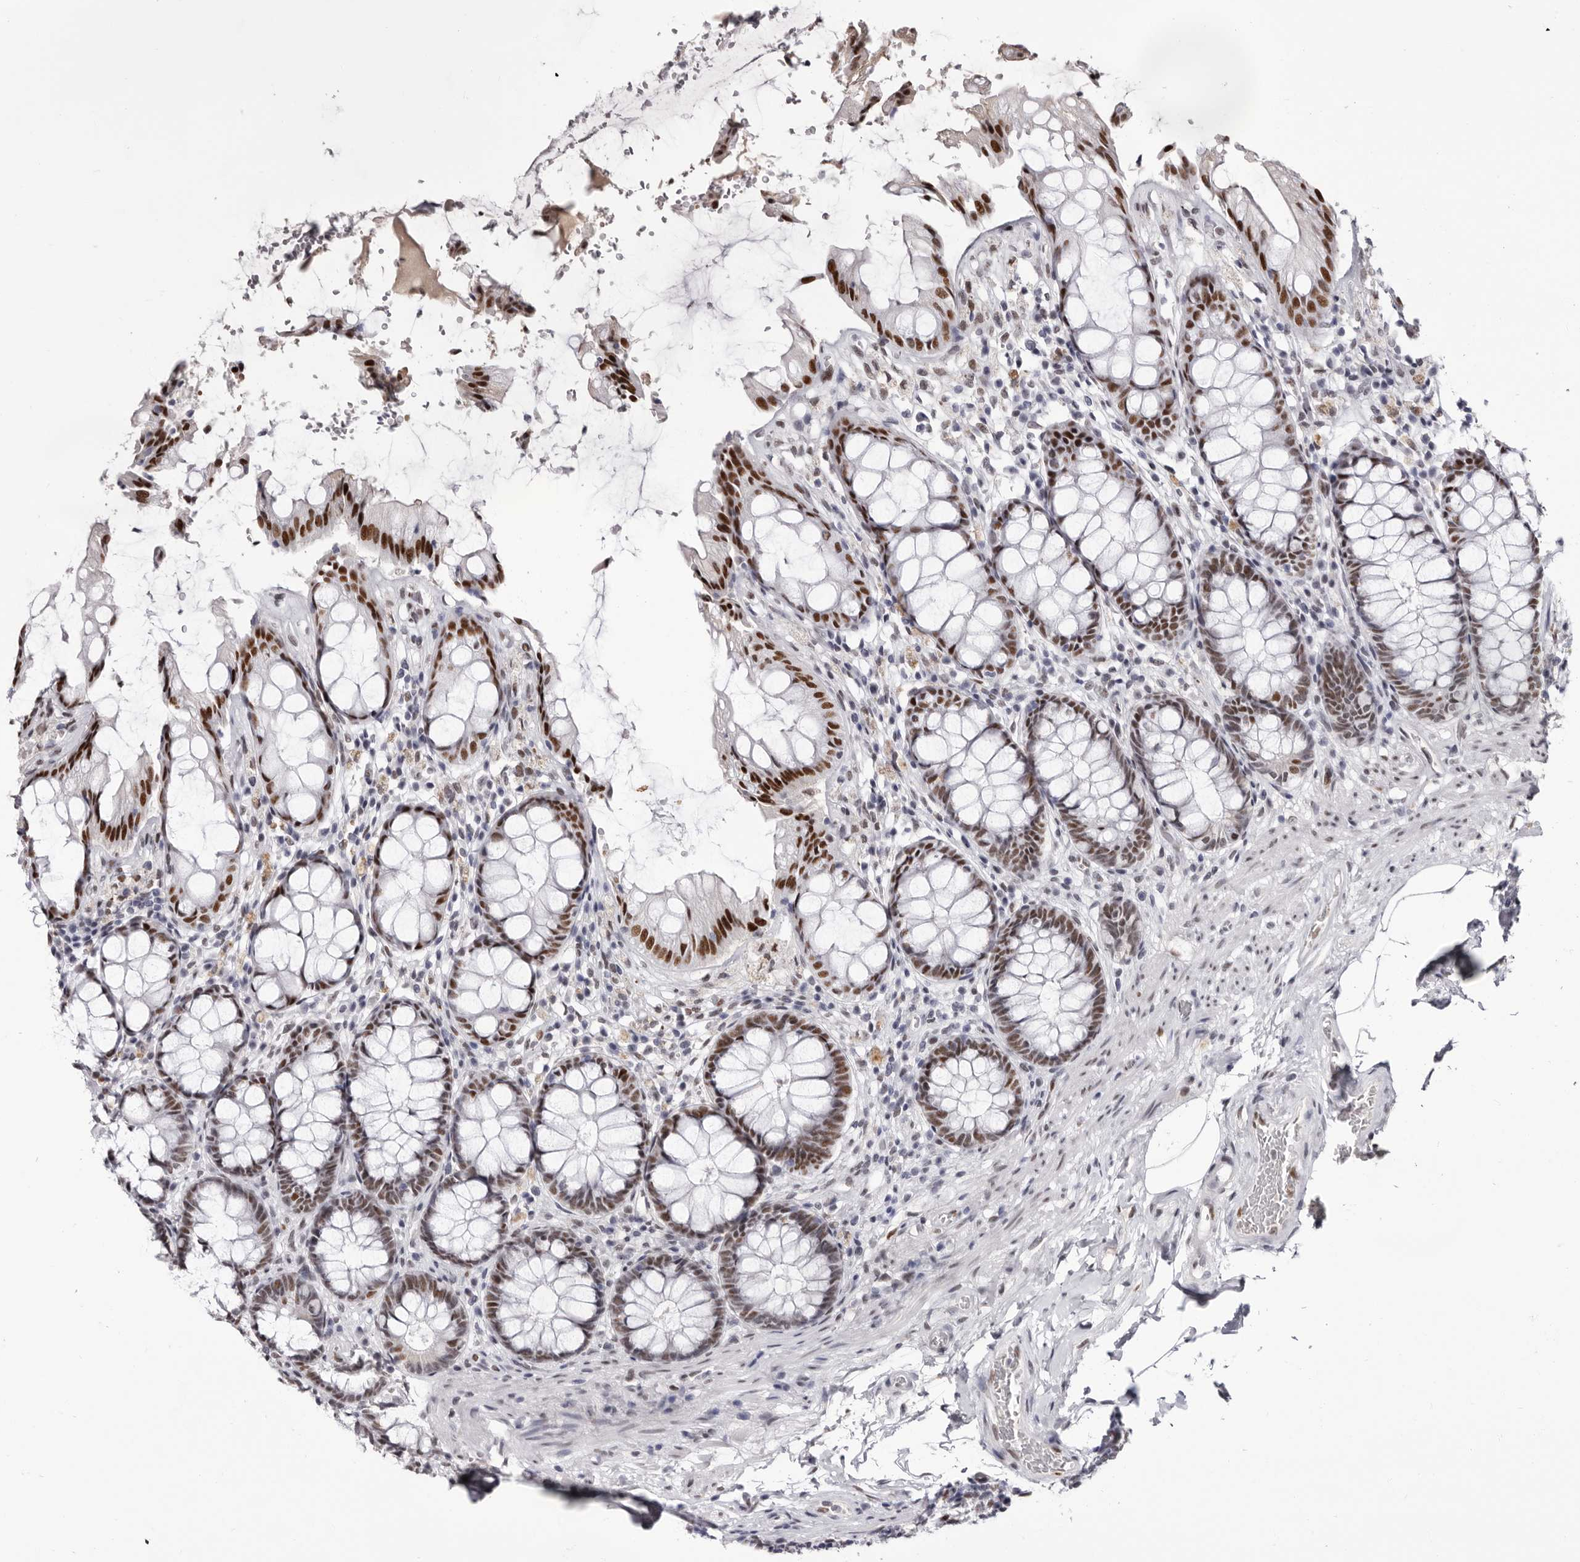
{"staining": {"intensity": "strong", "quantity": "25%-75%", "location": "nuclear"}, "tissue": "rectum", "cell_type": "Glandular cells", "image_type": "normal", "snomed": [{"axis": "morphology", "description": "Normal tissue, NOS"}, {"axis": "topography", "description": "Rectum"}], "caption": "An image showing strong nuclear expression in approximately 25%-75% of glandular cells in normal rectum, as visualized by brown immunohistochemical staining.", "gene": "ZNF326", "patient": {"sex": "male", "age": 64}}